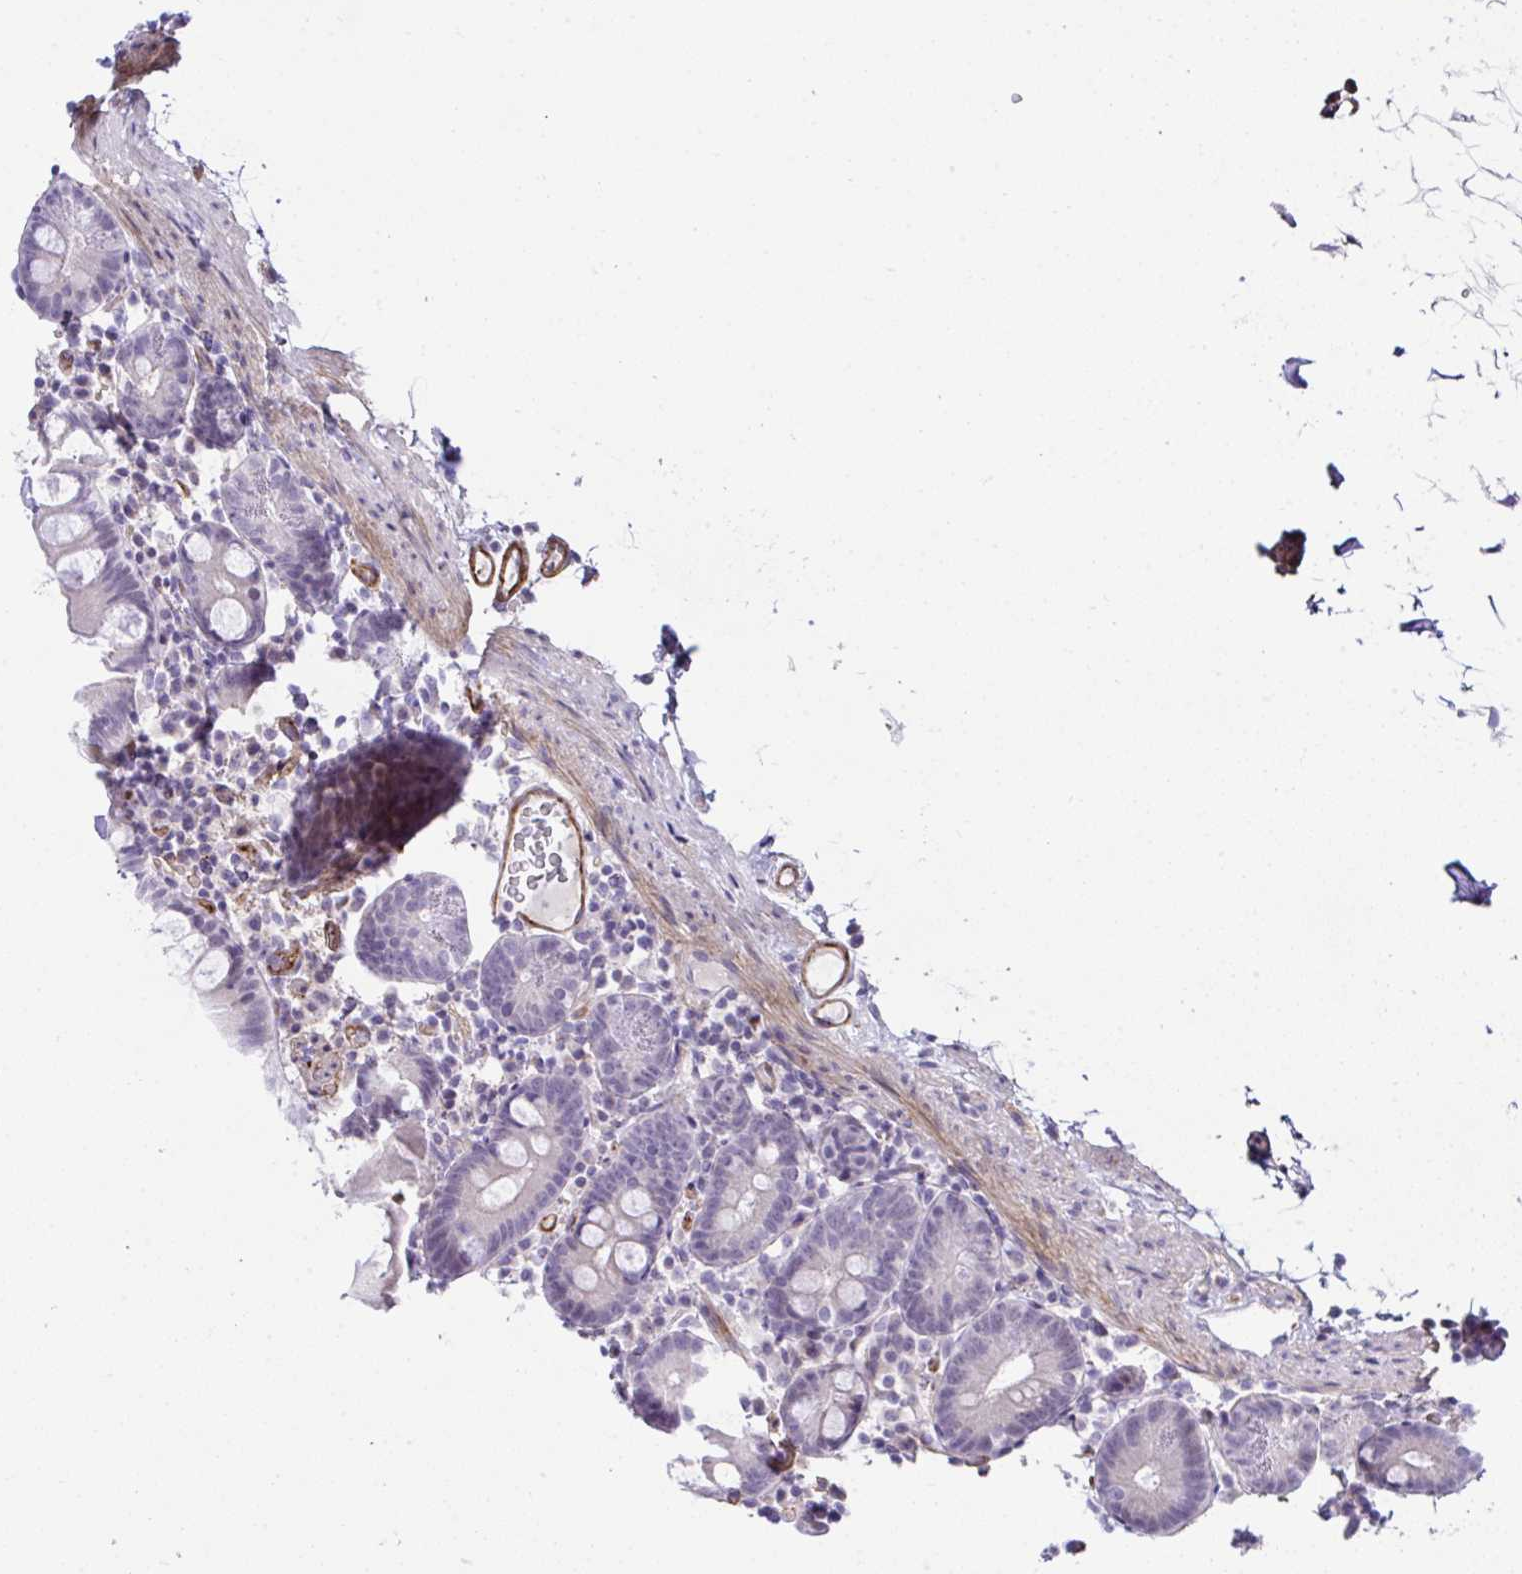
{"staining": {"intensity": "negative", "quantity": "none", "location": "none"}, "tissue": "small intestine", "cell_type": "Glandular cells", "image_type": "normal", "snomed": [{"axis": "morphology", "description": "Normal tissue, NOS"}, {"axis": "topography", "description": "Small intestine"}], "caption": "DAB immunohistochemical staining of benign human small intestine exhibits no significant expression in glandular cells. (Immunohistochemistry, brightfield microscopy, high magnification).", "gene": "FBXO34", "patient": {"sex": "female", "age": 68}}